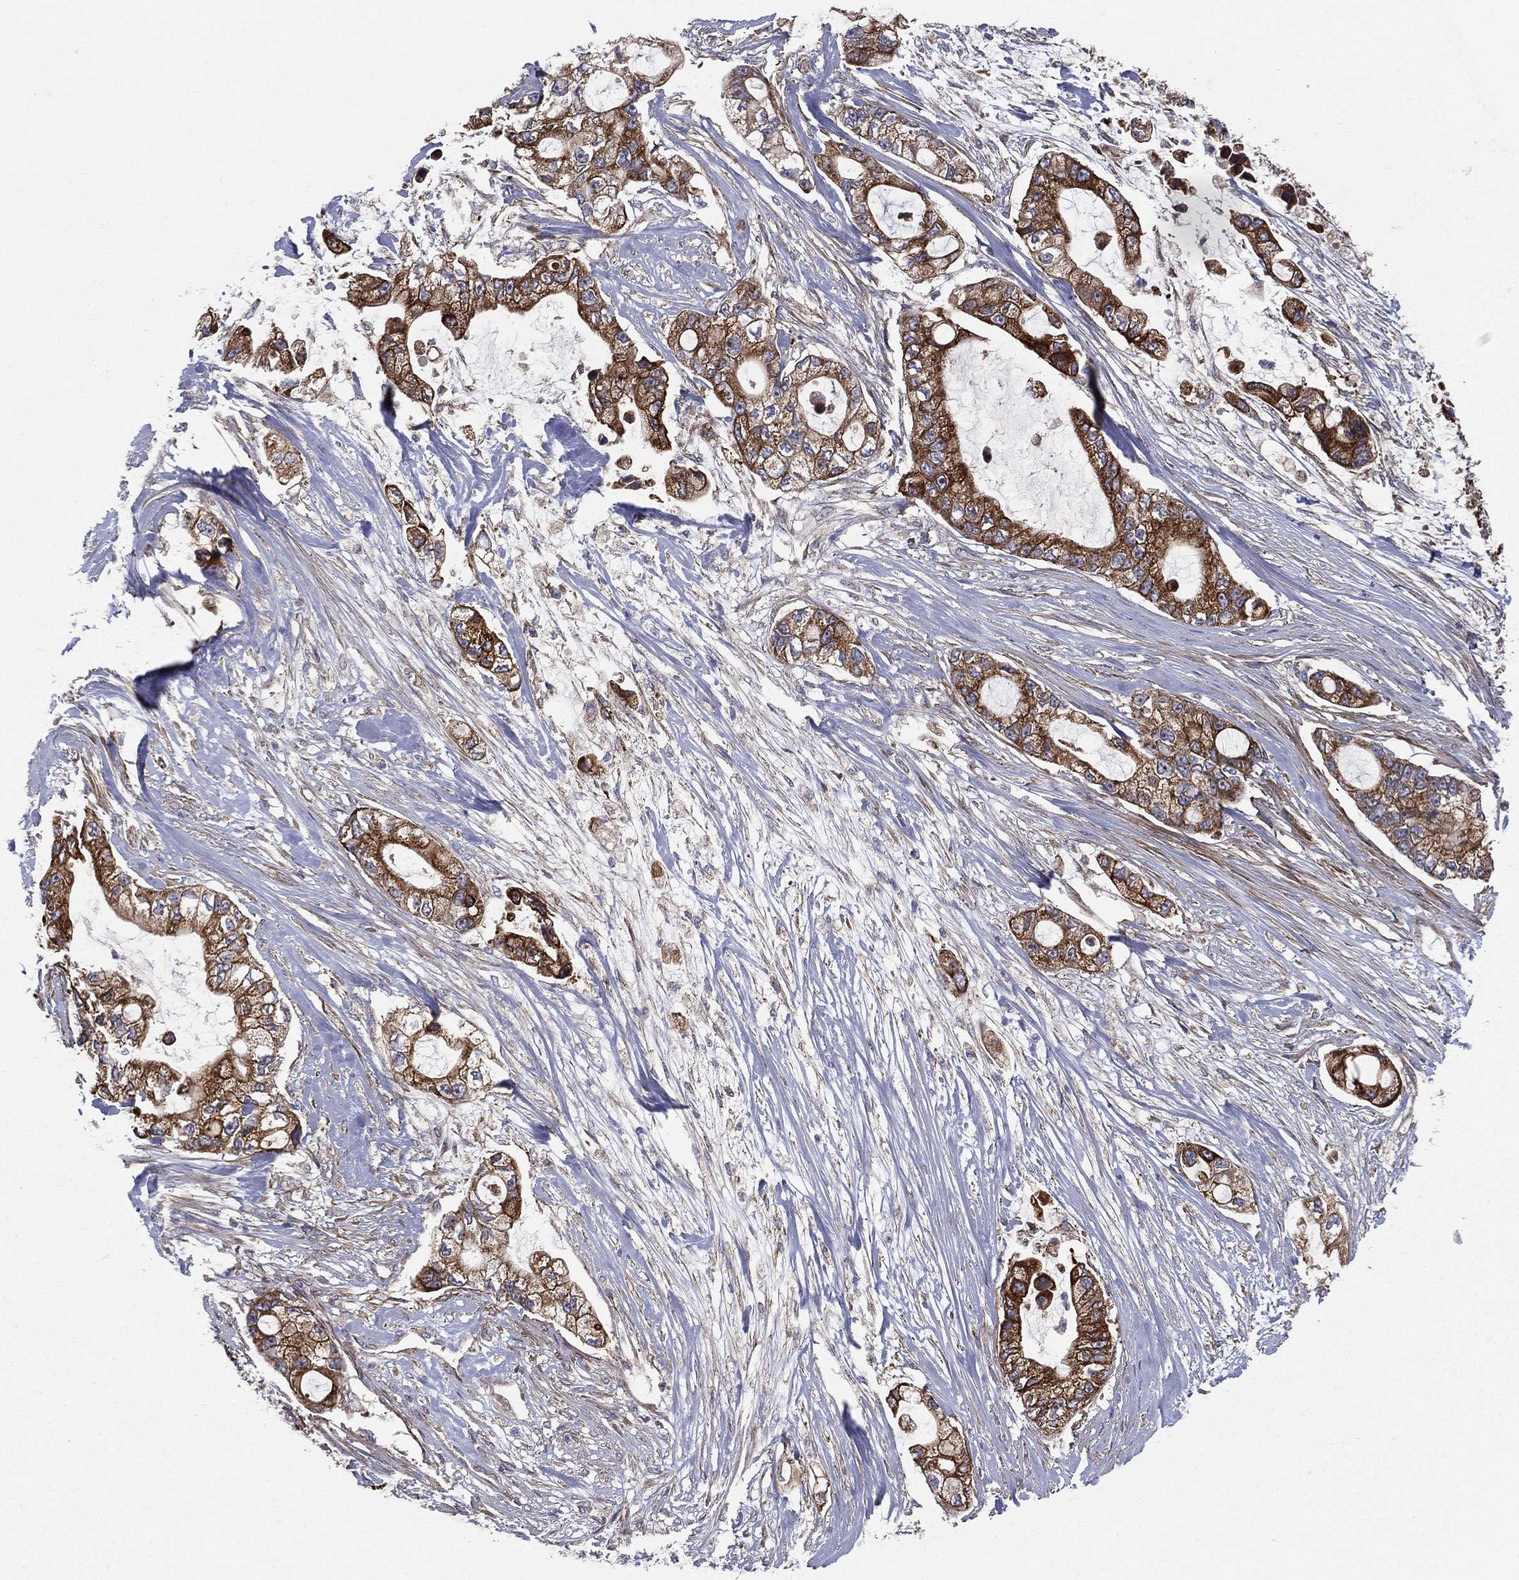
{"staining": {"intensity": "strong", "quantity": ">75%", "location": "cytoplasmic/membranous"}, "tissue": "pancreatic cancer", "cell_type": "Tumor cells", "image_type": "cancer", "snomed": [{"axis": "morphology", "description": "Adenocarcinoma, NOS"}, {"axis": "topography", "description": "Pancreas"}], "caption": "Approximately >75% of tumor cells in pancreatic cancer display strong cytoplasmic/membranous protein positivity as visualized by brown immunohistochemical staining.", "gene": "MIX23", "patient": {"sex": "female", "age": 69}}